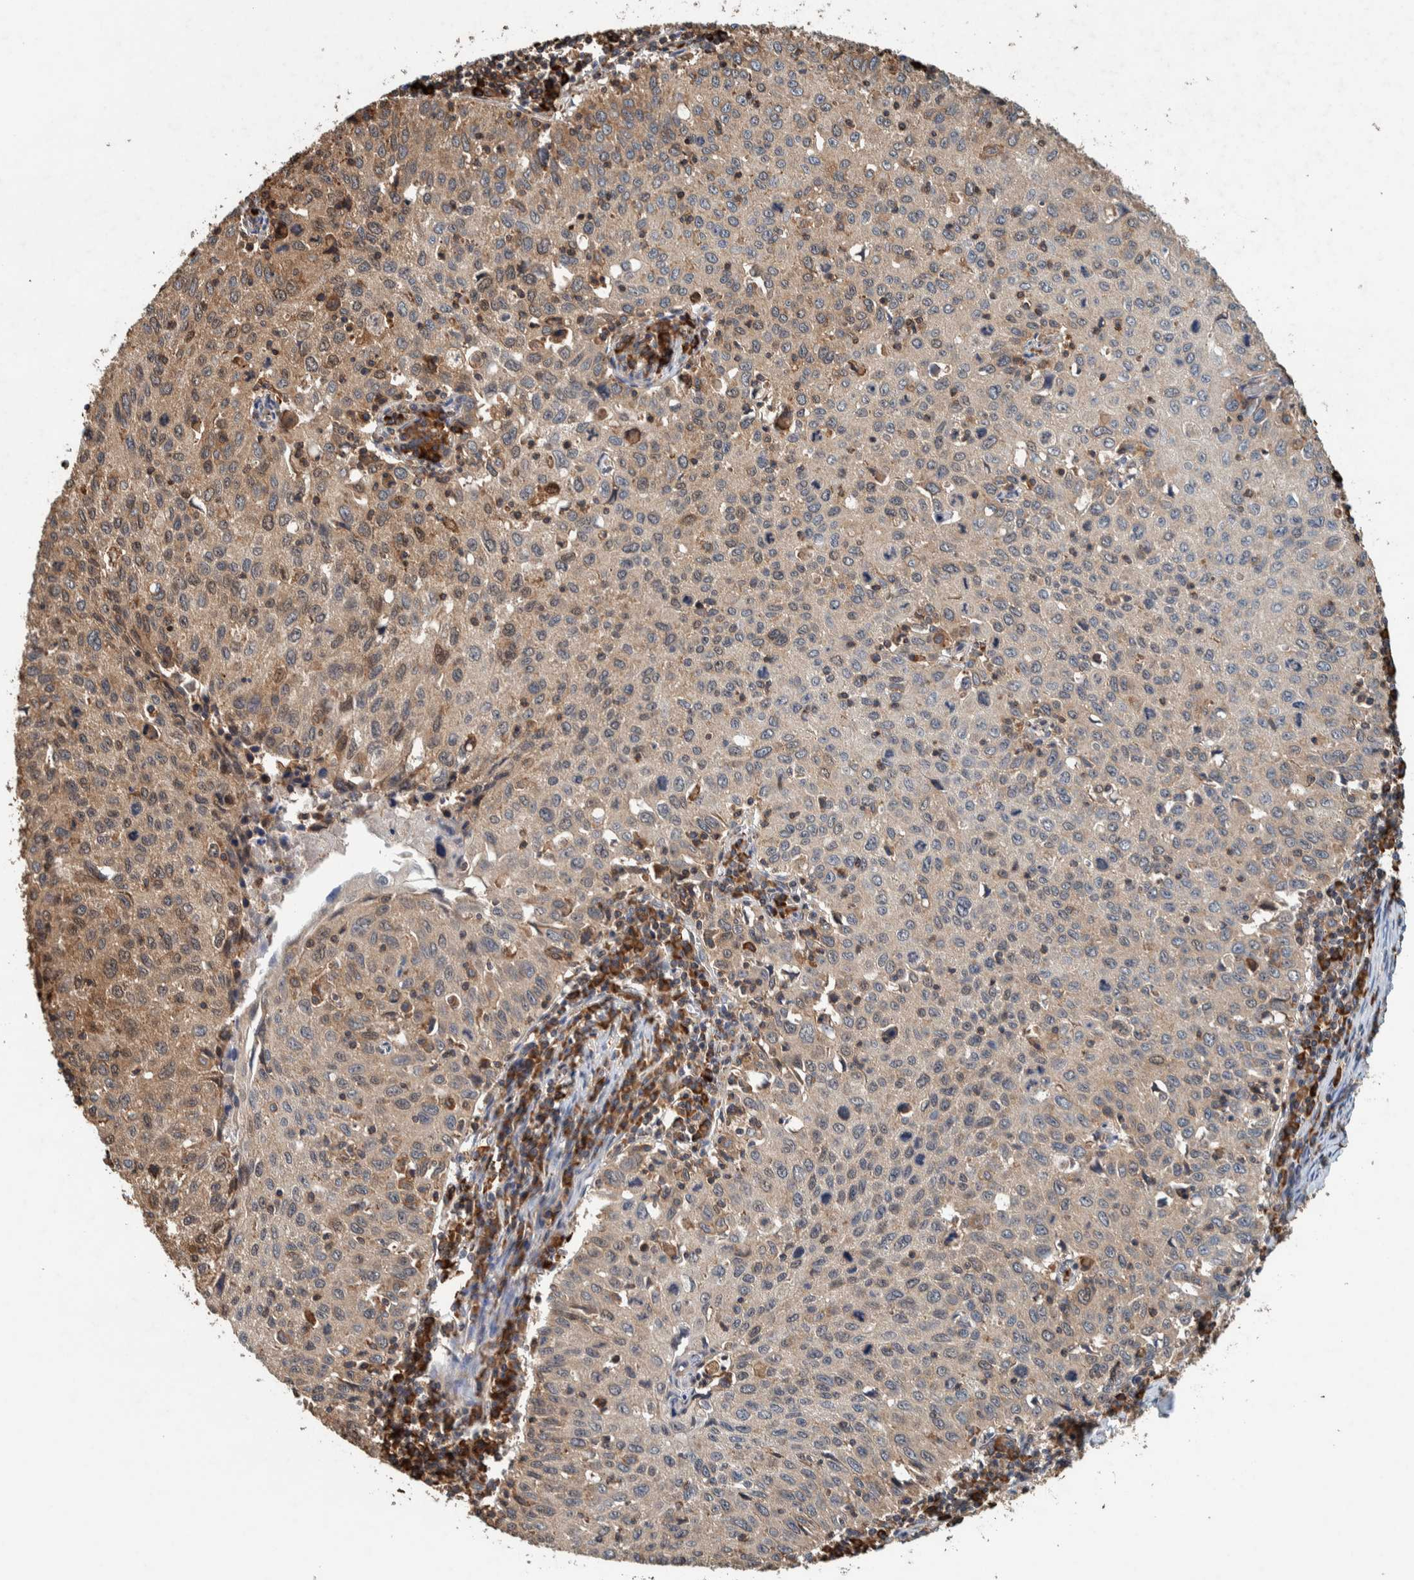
{"staining": {"intensity": "weak", "quantity": ">75%", "location": "cytoplasmic/membranous,nuclear"}, "tissue": "cervical cancer", "cell_type": "Tumor cells", "image_type": "cancer", "snomed": [{"axis": "morphology", "description": "Squamous cell carcinoma, NOS"}, {"axis": "topography", "description": "Cervix"}], "caption": "Tumor cells reveal low levels of weak cytoplasmic/membranous and nuclear expression in about >75% of cells in cervical cancer (squamous cell carcinoma). The protein is shown in brown color, while the nuclei are stained blue.", "gene": "PLA2G3", "patient": {"sex": "female", "age": 53}}